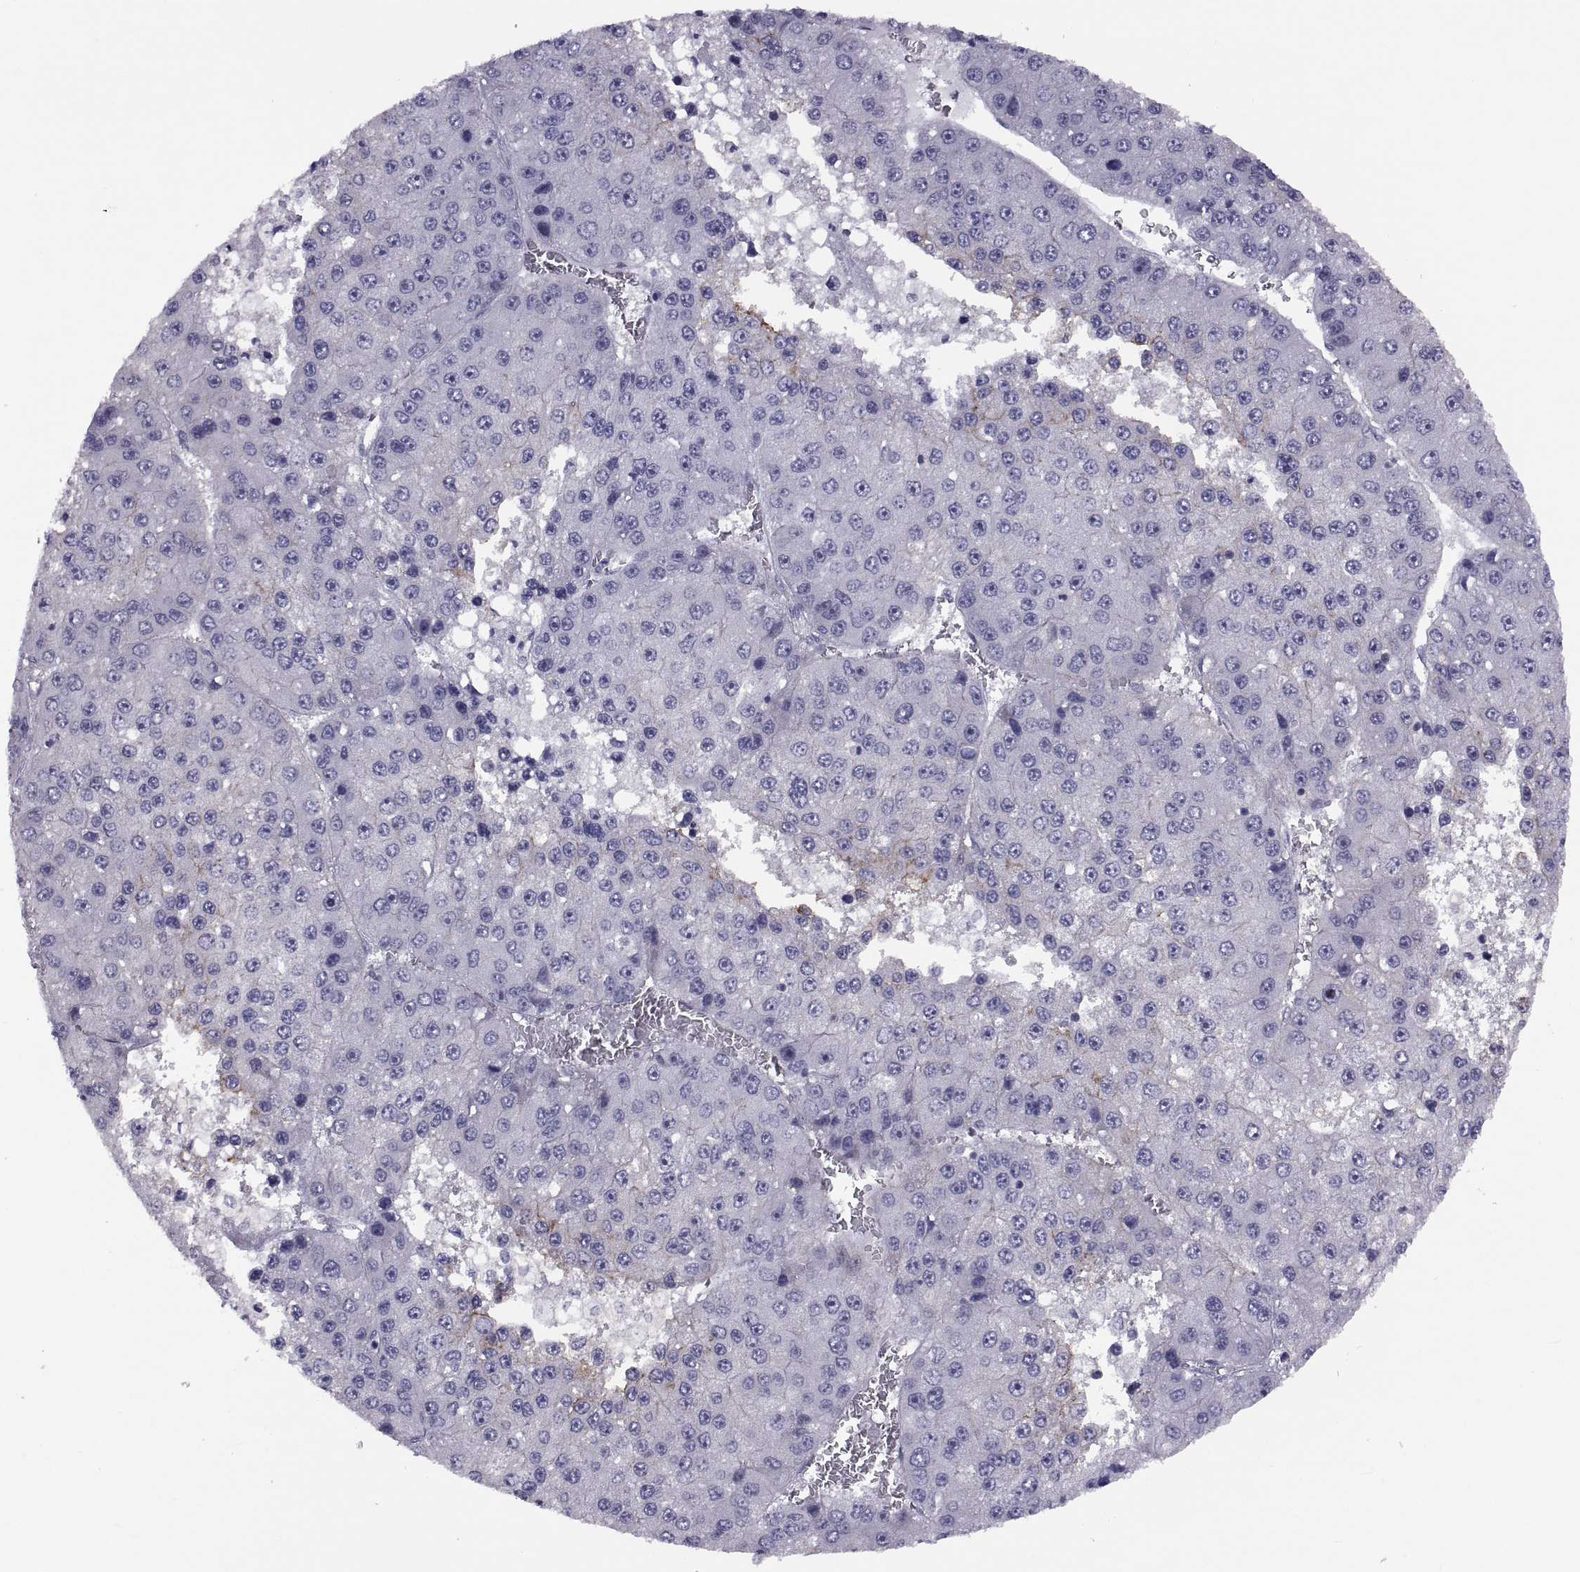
{"staining": {"intensity": "negative", "quantity": "none", "location": "none"}, "tissue": "liver cancer", "cell_type": "Tumor cells", "image_type": "cancer", "snomed": [{"axis": "morphology", "description": "Carcinoma, Hepatocellular, NOS"}, {"axis": "topography", "description": "Liver"}], "caption": "The immunohistochemistry image has no significant expression in tumor cells of liver hepatocellular carcinoma tissue. (DAB immunohistochemistry with hematoxylin counter stain).", "gene": "TMEM158", "patient": {"sex": "female", "age": 73}}